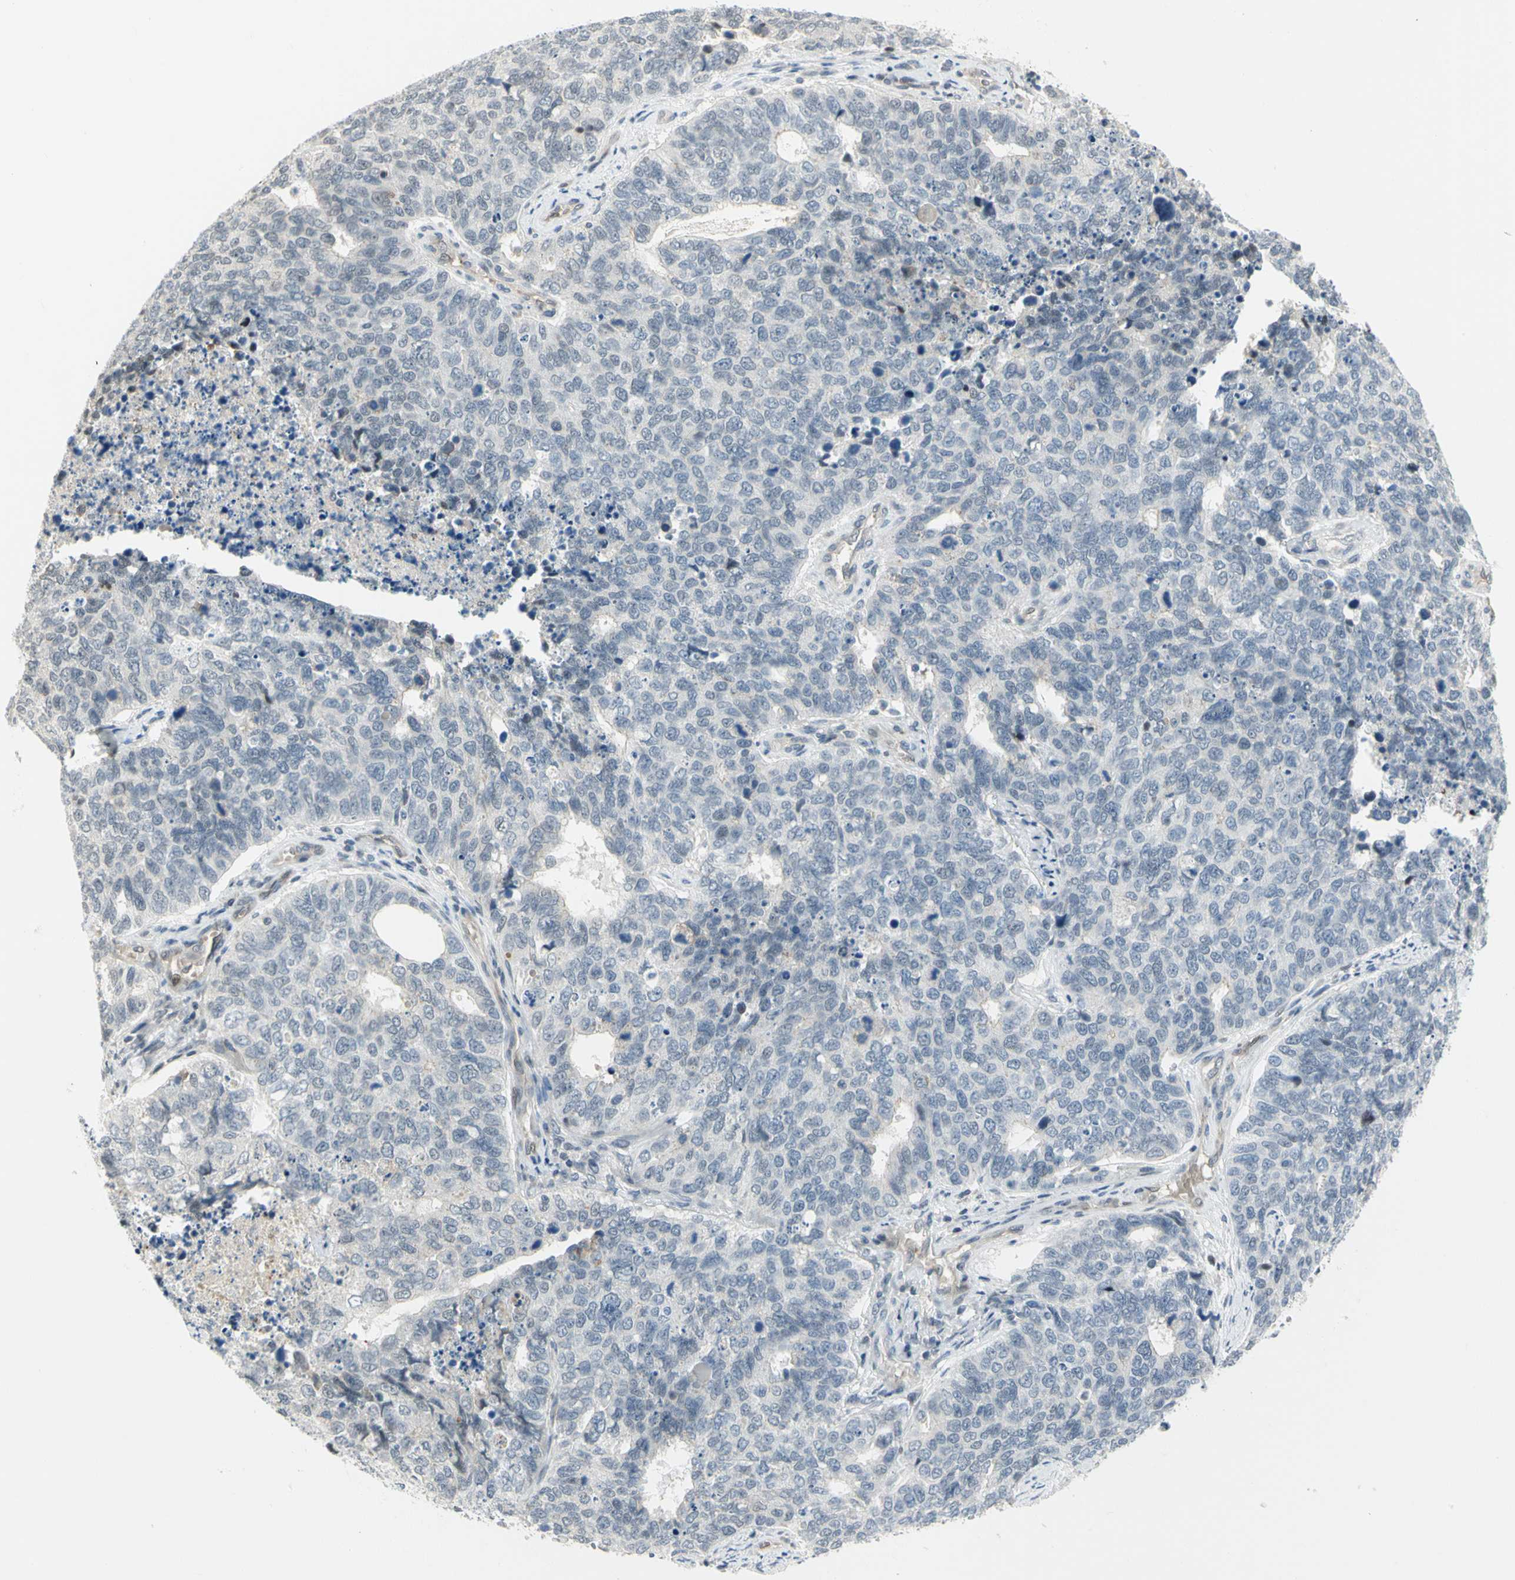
{"staining": {"intensity": "negative", "quantity": "none", "location": "none"}, "tissue": "cervical cancer", "cell_type": "Tumor cells", "image_type": "cancer", "snomed": [{"axis": "morphology", "description": "Squamous cell carcinoma, NOS"}, {"axis": "topography", "description": "Cervix"}], "caption": "Squamous cell carcinoma (cervical) was stained to show a protein in brown. There is no significant staining in tumor cells.", "gene": "IMPG2", "patient": {"sex": "female", "age": 63}}